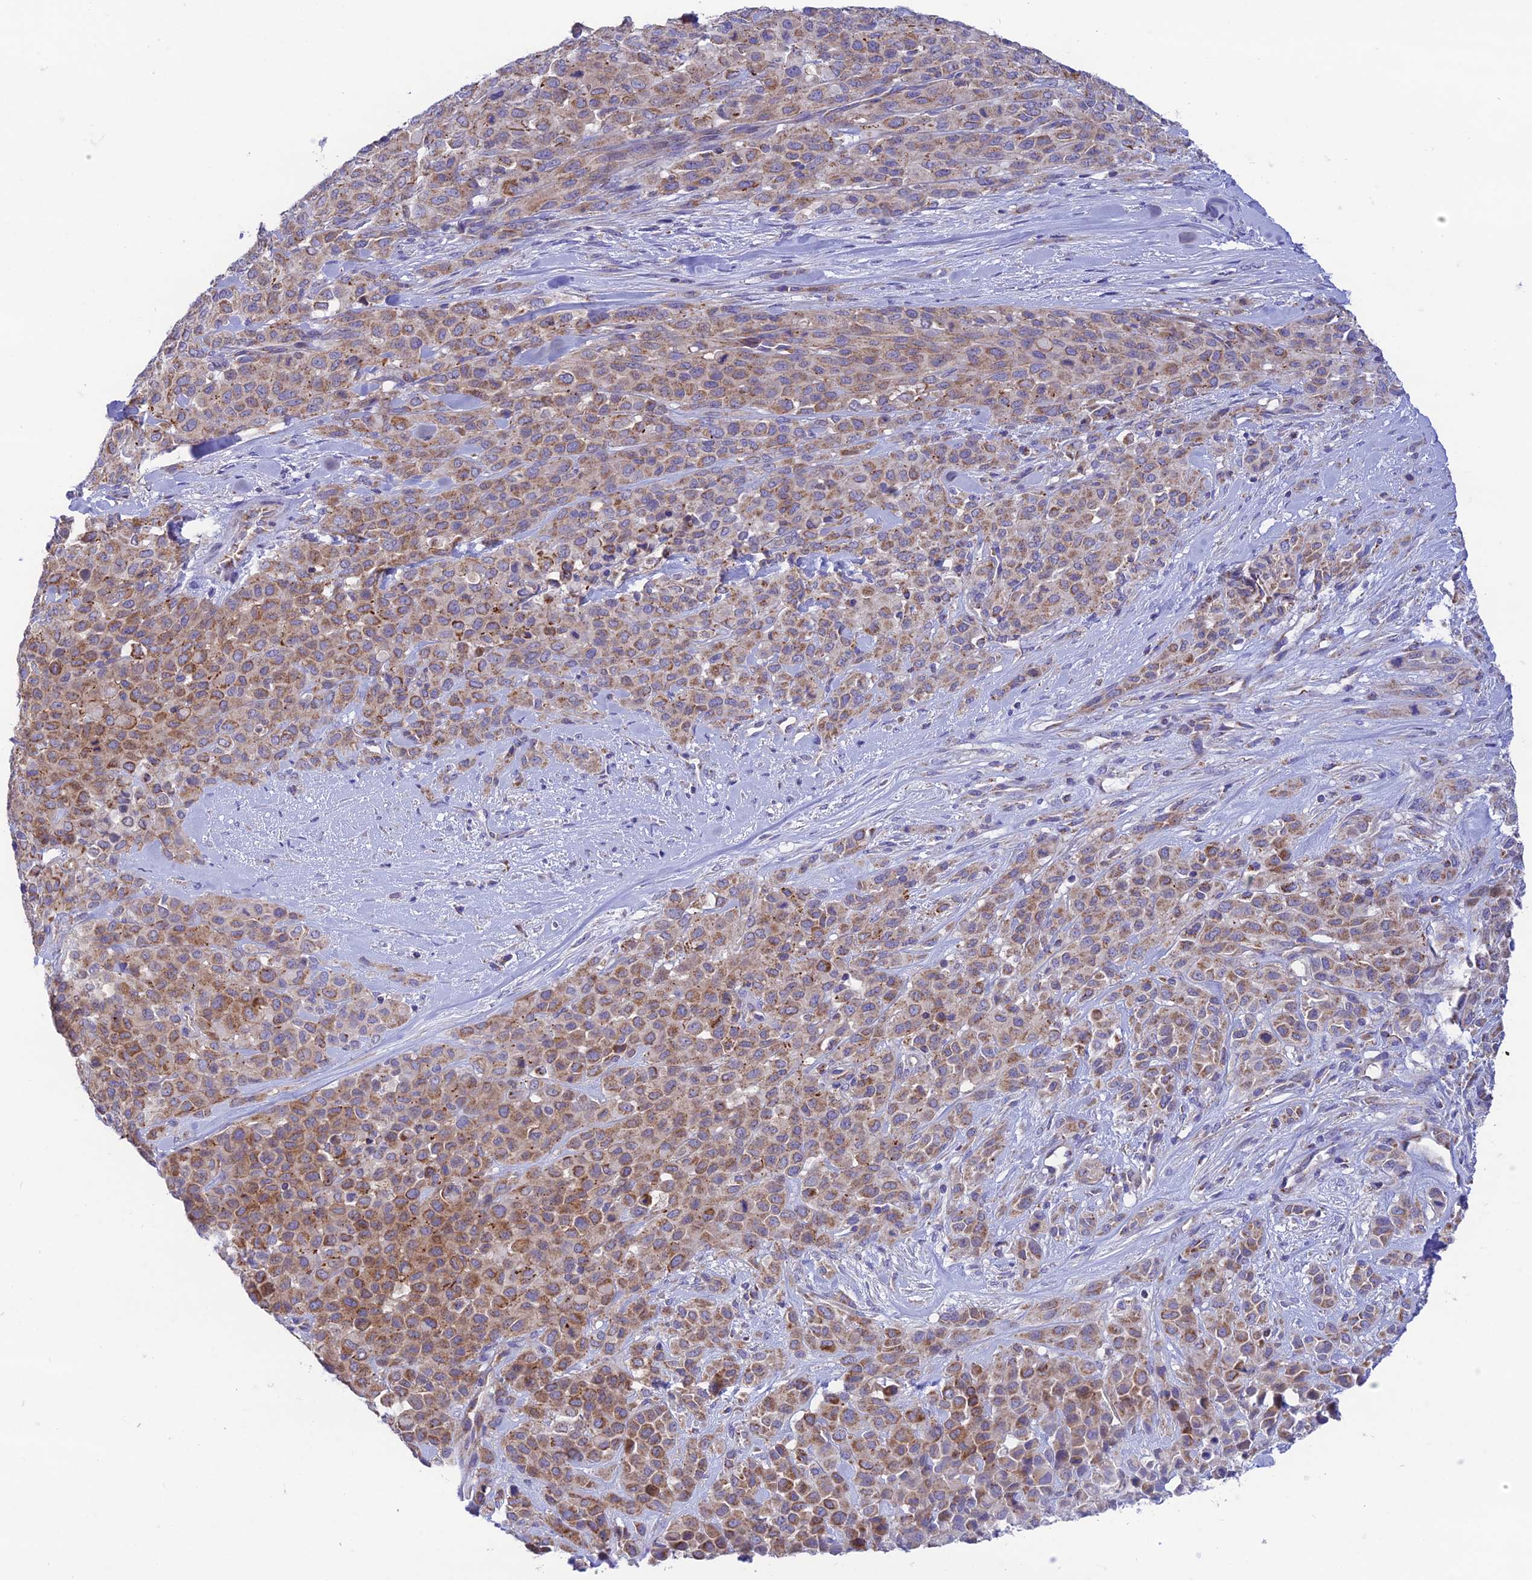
{"staining": {"intensity": "moderate", "quantity": ">75%", "location": "cytoplasmic/membranous"}, "tissue": "melanoma", "cell_type": "Tumor cells", "image_type": "cancer", "snomed": [{"axis": "morphology", "description": "Malignant melanoma, Metastatic site"}, {"axis": "topography", "description": "Skin"}], "caption": "A micrograph showing moderate cytoplasmic/membranous expression in about >75% of tumor cells in malignant melanoma (metastatic site), as visualized by brown immunohistochemical staining.", "gene": "HSDL2", "patient": {"sex": "female", "age": 81}}